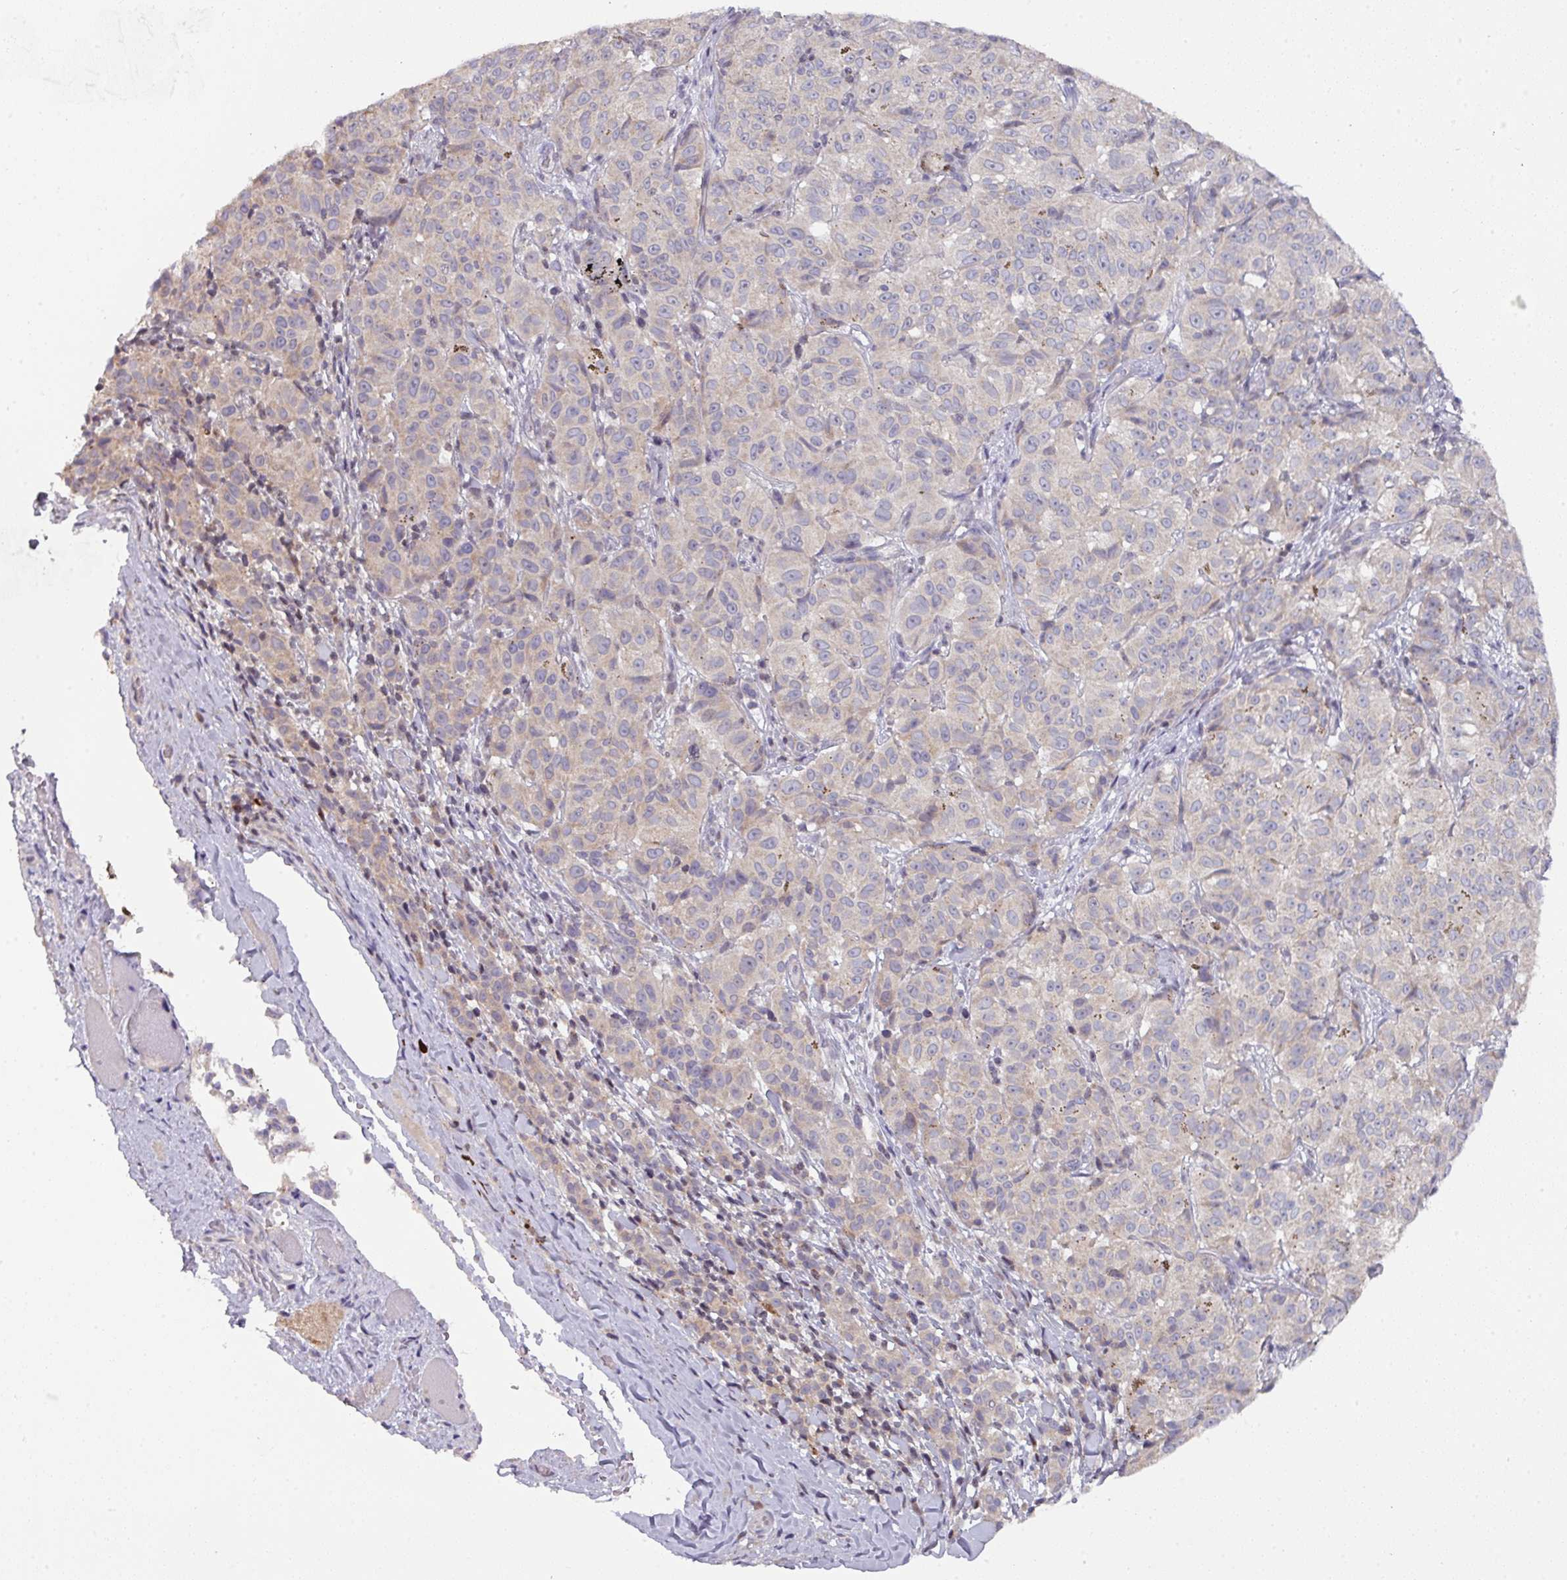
{"staining": {"intensity": "weak", "quantity": "<25%", "location": "cytoplasmic/membranous"}, "tissue": "melanoma", "cell_type": "Tumor cells", "image_type": "cancer", "snomed": [{"axis": "morphology", "description": "Malignant melanoma, NOS"}, {"axis": "topography", "description": "Skin"}], "caption": "Tumor cells show no significant protein expression in melanoma.", "gene": "DCAF12L2", "patient": {"sex": "female", "age": 72}}